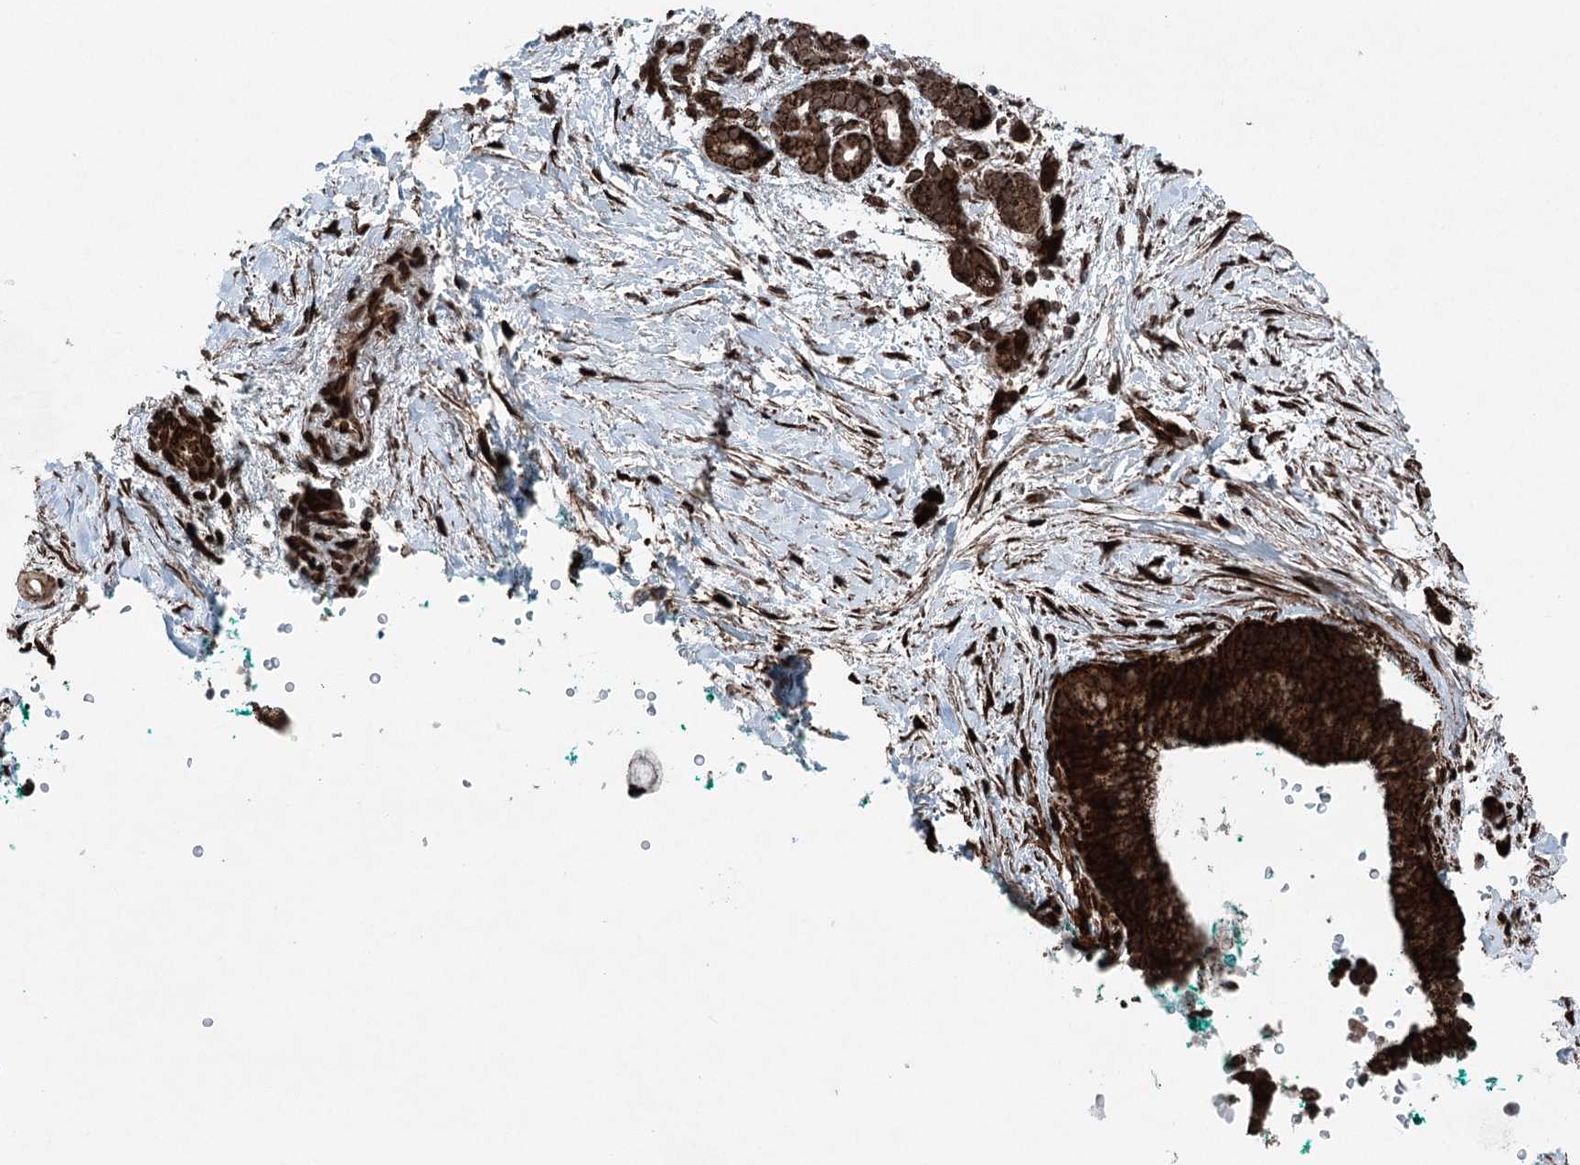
{"staining": {"intensity": "strong", "quantity": ">75%", "location": "cytoplasmic/membranous"}, "tissue": "pancreatic cancer", "cell_type": "Tumor cells", "image_type": "cancer", "snomed": [{"axis": "morphology", "description": "Adenocarcinoma, NOS"}, {"axis": "topography", "description": "Pancreas"}], "caption": "Immunohistochemical staining of human pancreatic adenocarcinoma demonstrates strong cytoplasmic/membranous protein staining in approximately >75% of tumor cells. (DAB = brown stain, brightfield microscopy at high magnification).", "gene": "BCKDHA", "patient": {"sex": "male", "age": 53}}